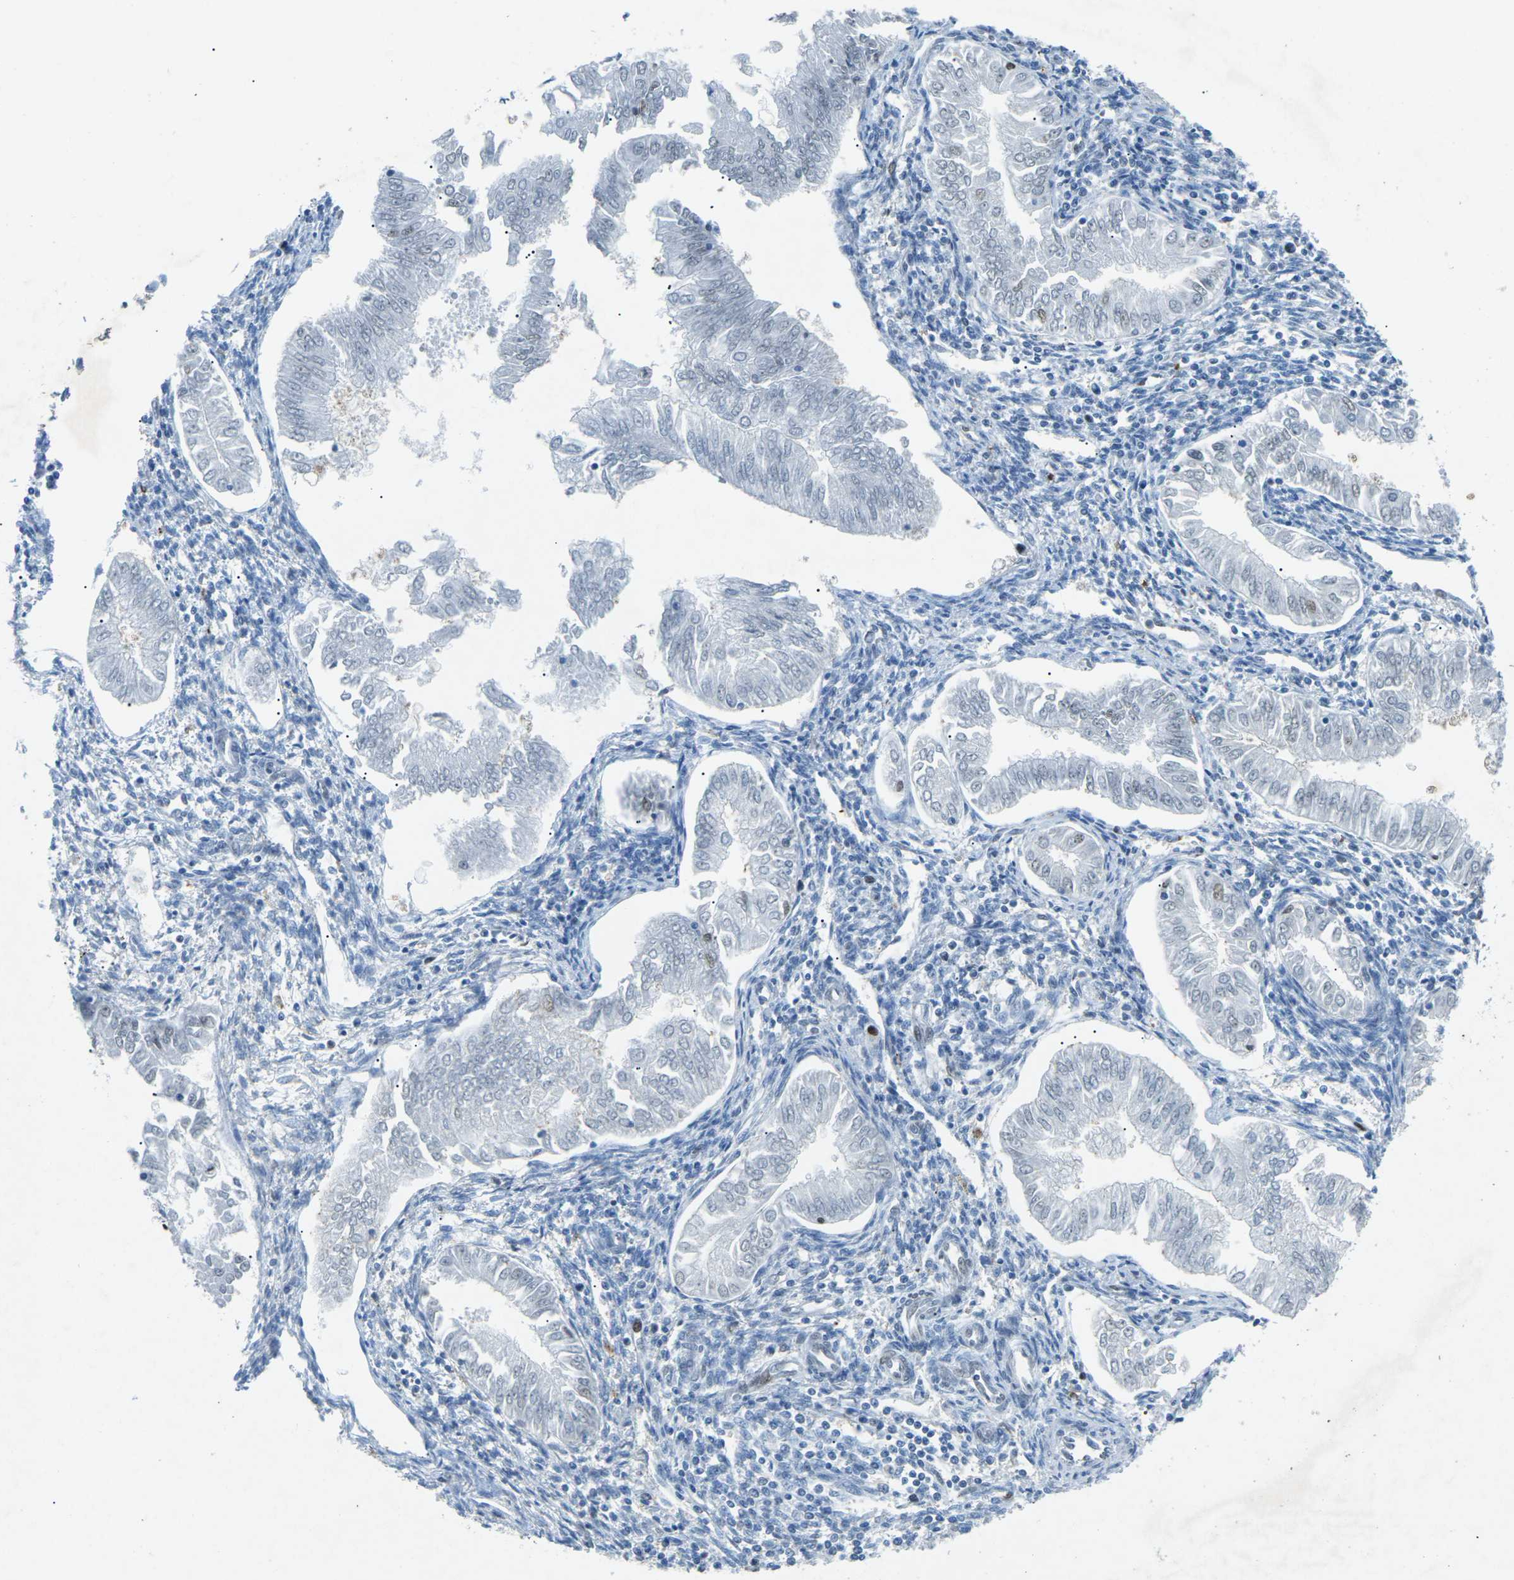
{"staining": {"intensity": "weak", "quantity": "<25%", "location": "nuclear"}, "tissue": "endometrial cancer", "cell_type": "Tumor cells", "image_type": "cancer", "snomed": [{"axis": "morphology", "description": "Adenocarcinoma, NOS"}, {"axis": "topography", "description": "Endometrium"}], "caption": "The photomicrograph exhibits no significant staining in tumor cells of endometrial adenocarcinoma. (Stains: DAB (3,3'-diaminobenzidine) immunohistochemistry with hematoxylin counter stain, Microscopy: brightfield microscopy at high magnification).", "gene": "RB1", "patient": {"sex": "female", "age": 53}}